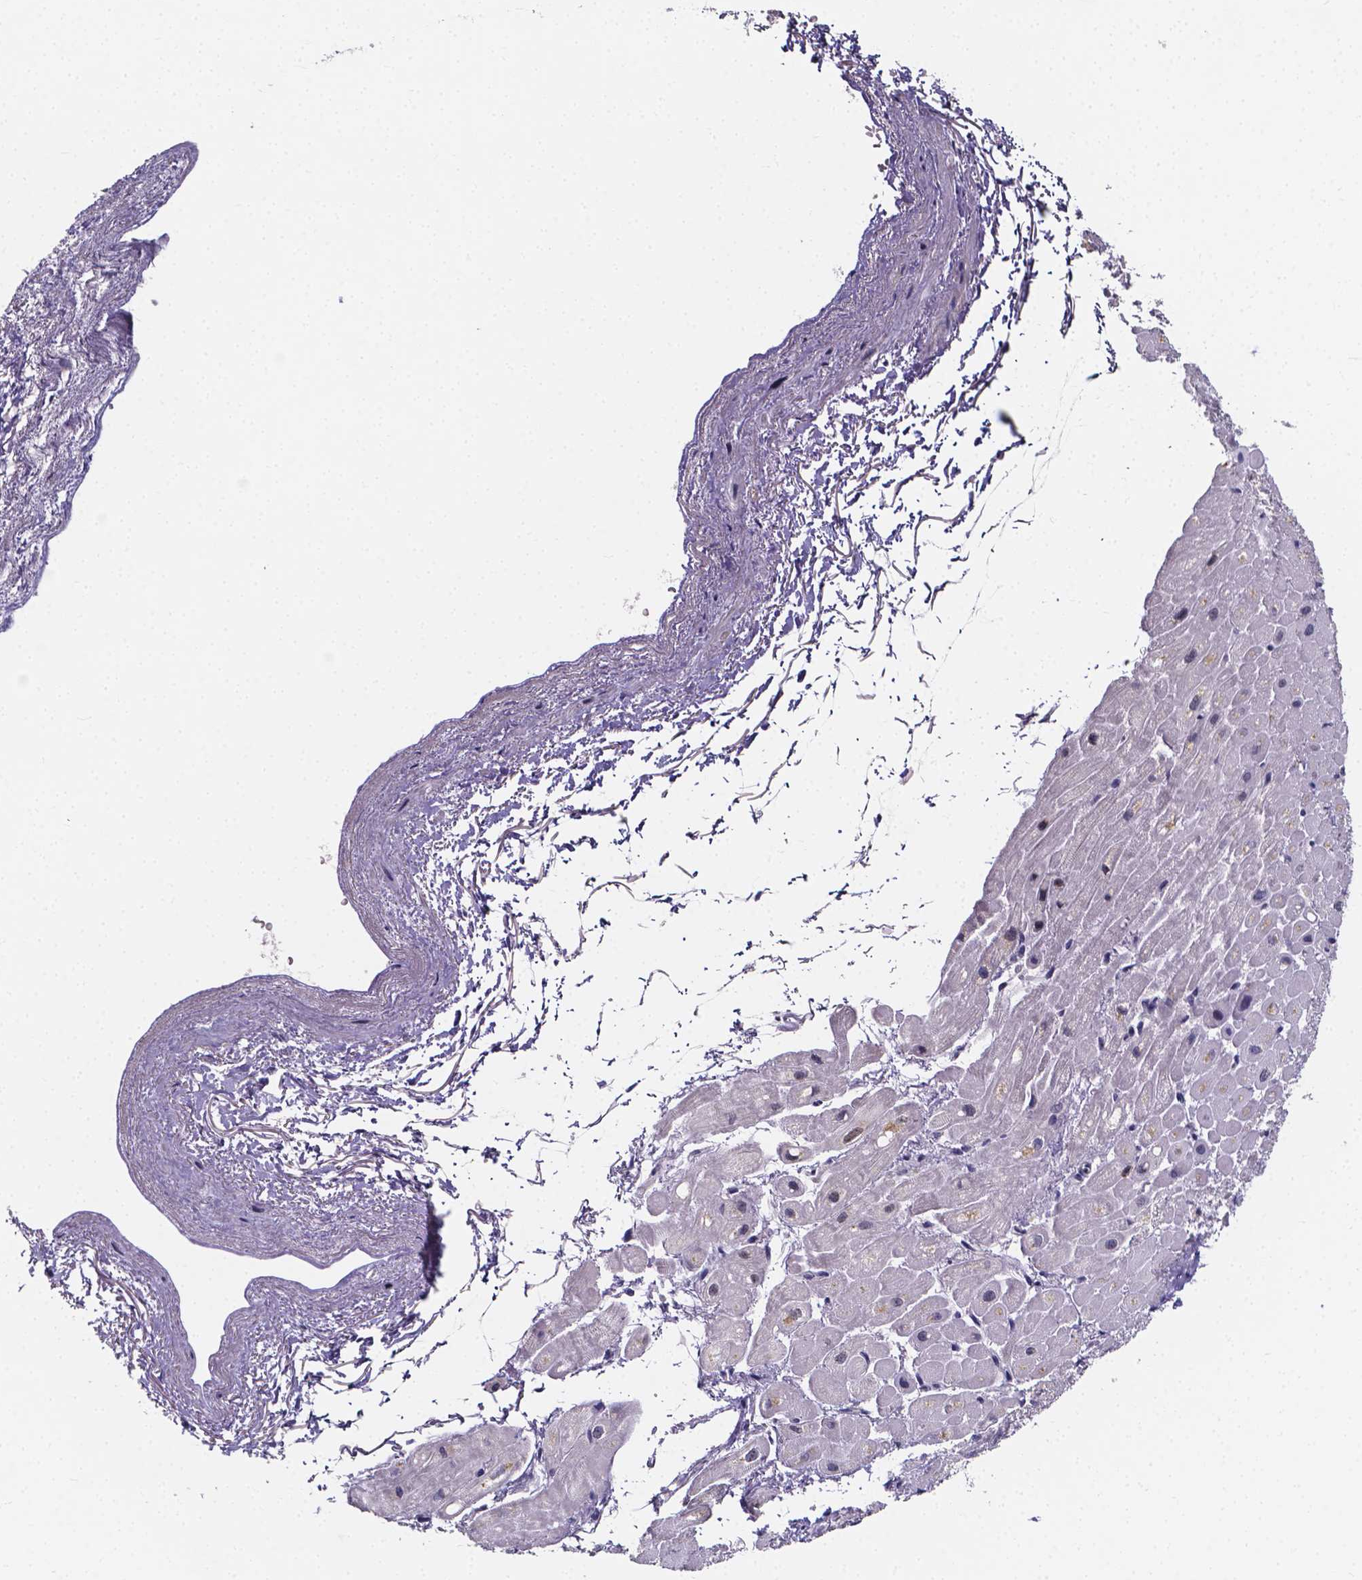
{"staining": {"intensity": "moderate", "quantity": "<25%", "location": "cytoplasmic/membranous"}, "tissue": "heart muscle", "cell_type": "Cardiomyocytes", "image_type": "normal", "snomed": [{"axis": "morphology", "description": "Normal tissue, NOS"}, {"axis": "topography", "description": "Heart"}], "caption": "Immunohistochemical staining of unremarkable heart muscle shows moderate cytoplasmic/membranous protein positivity in about <25% of cardiomyocytes. (DAB (3,3'-diaminobenzidine) IHC, brown staining for protein, blue staining for nuclei).", "gene": "THEMIS", "patient": {"sex": "male", "age": 62}}